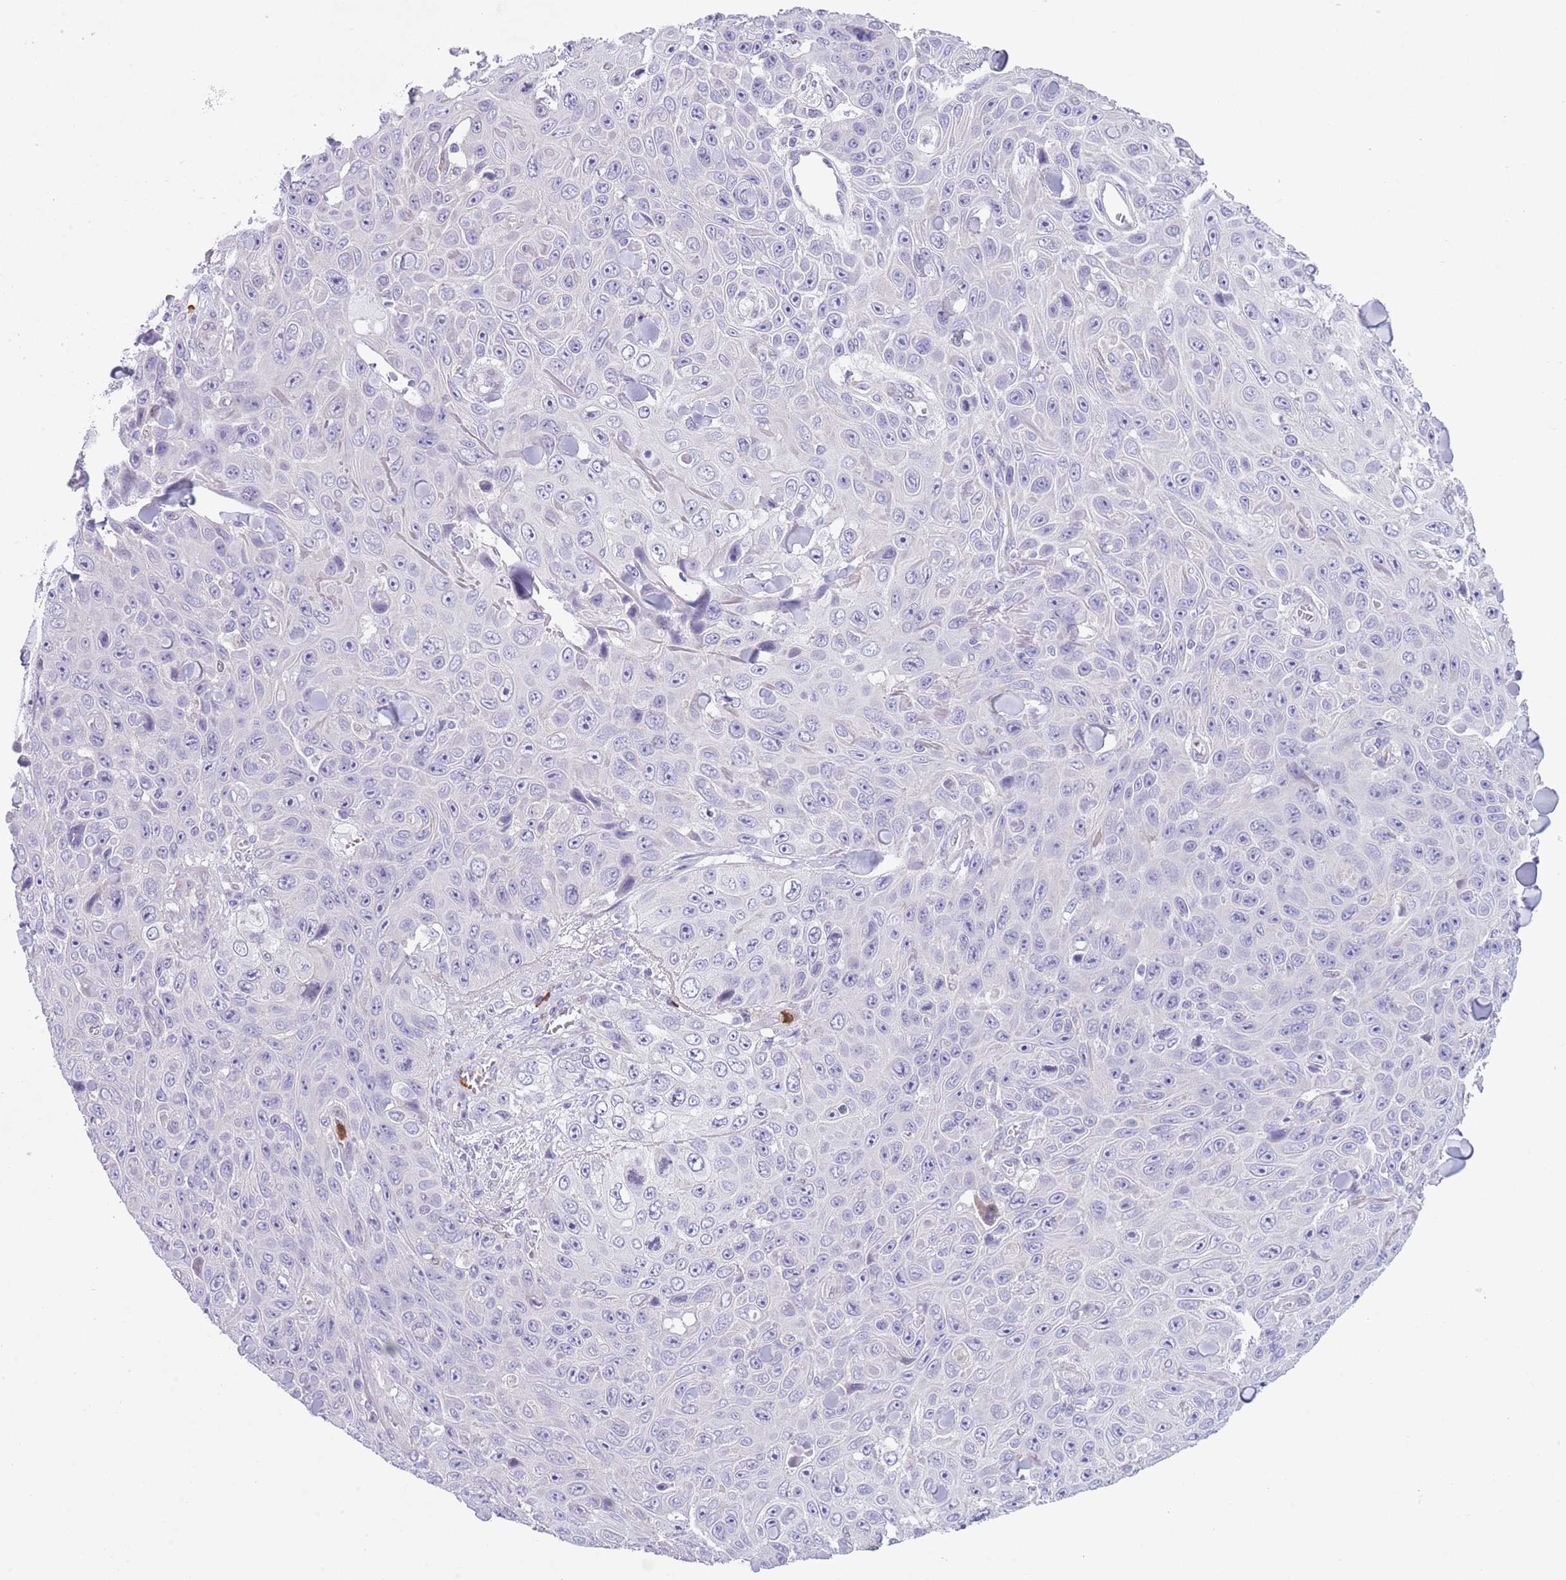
{"staining": {"intensity": "negative", "quantity": "none", "location": "none"}, "tissue": "skin cancer", "cell_type": "Tumor cells", "image_type": "cancer", "snomed": [{"axis": "morphology", "description": "Squamous cell carcinoma, NOS"}, {"axis": "topography", "description": "Skin"}], "caption": "Immunohistochemistry (IHC) image of skin squamous cell carcinoma stained for a protein (brown), which reveals no staining in tumor cells.", "gene": "ZFP2", "patient": {"sex": "male", "age": 82}}